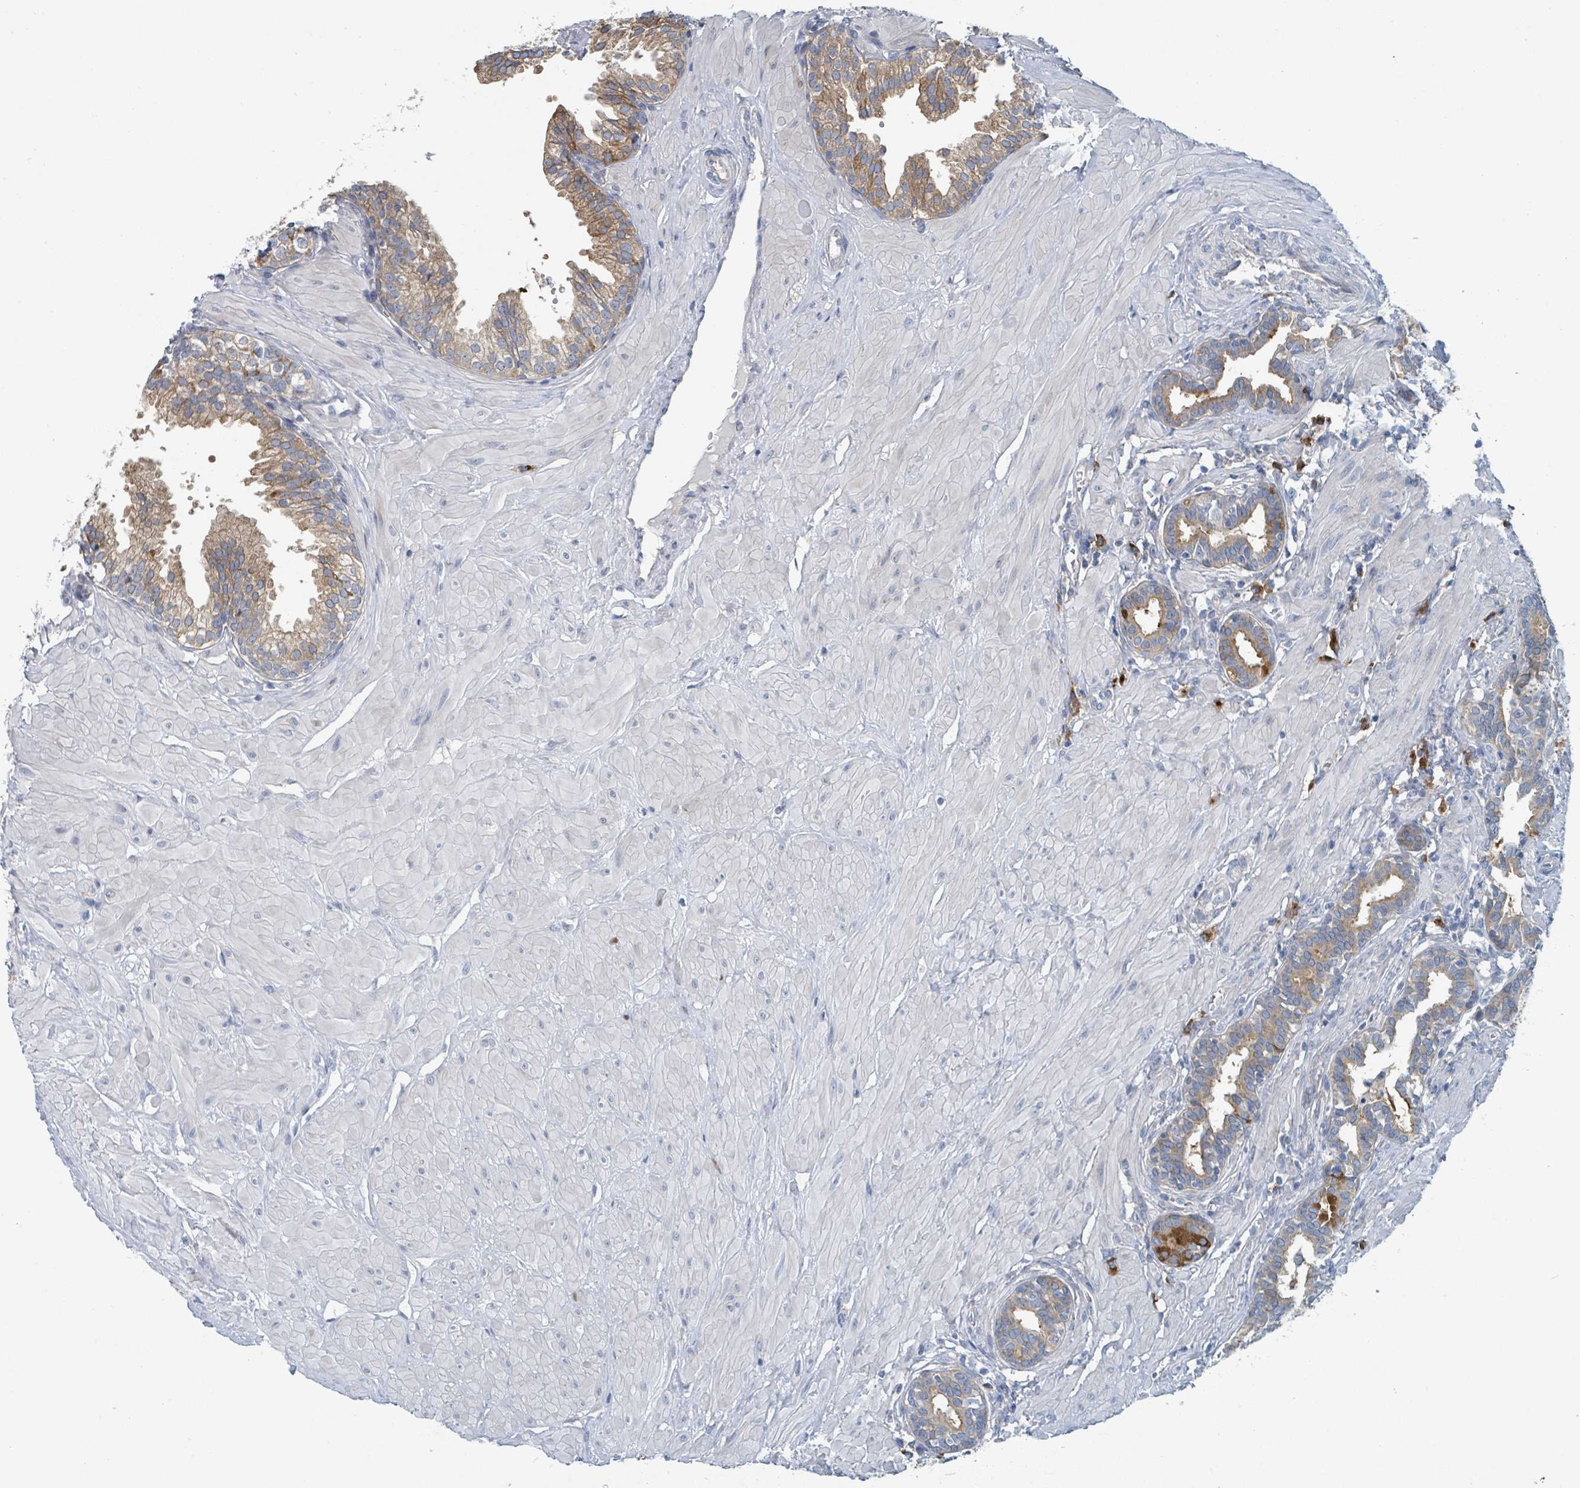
{"staining": {"intensity": "moderate", "quantity": ">75%", "location": "cytoplasmic/membranous"}, "tissue": "prostate", "cell_type": "Glandular cells", "image_type": "normal", "snomed": [{"axis": "morphology", "description": "Normal tissue, NOS"}, {"axis": "topography", "description": "Prostate"}, {"axis": "topography", "description": "Peripheral nerve tissue"}], "caption": "Protein staining displays moderate cytoplasmic/membranous staining in about >75% of glandular cells in normal prostate.", "gene": "ANKRD55", "patient": {"sex": "male", "age": 55}}